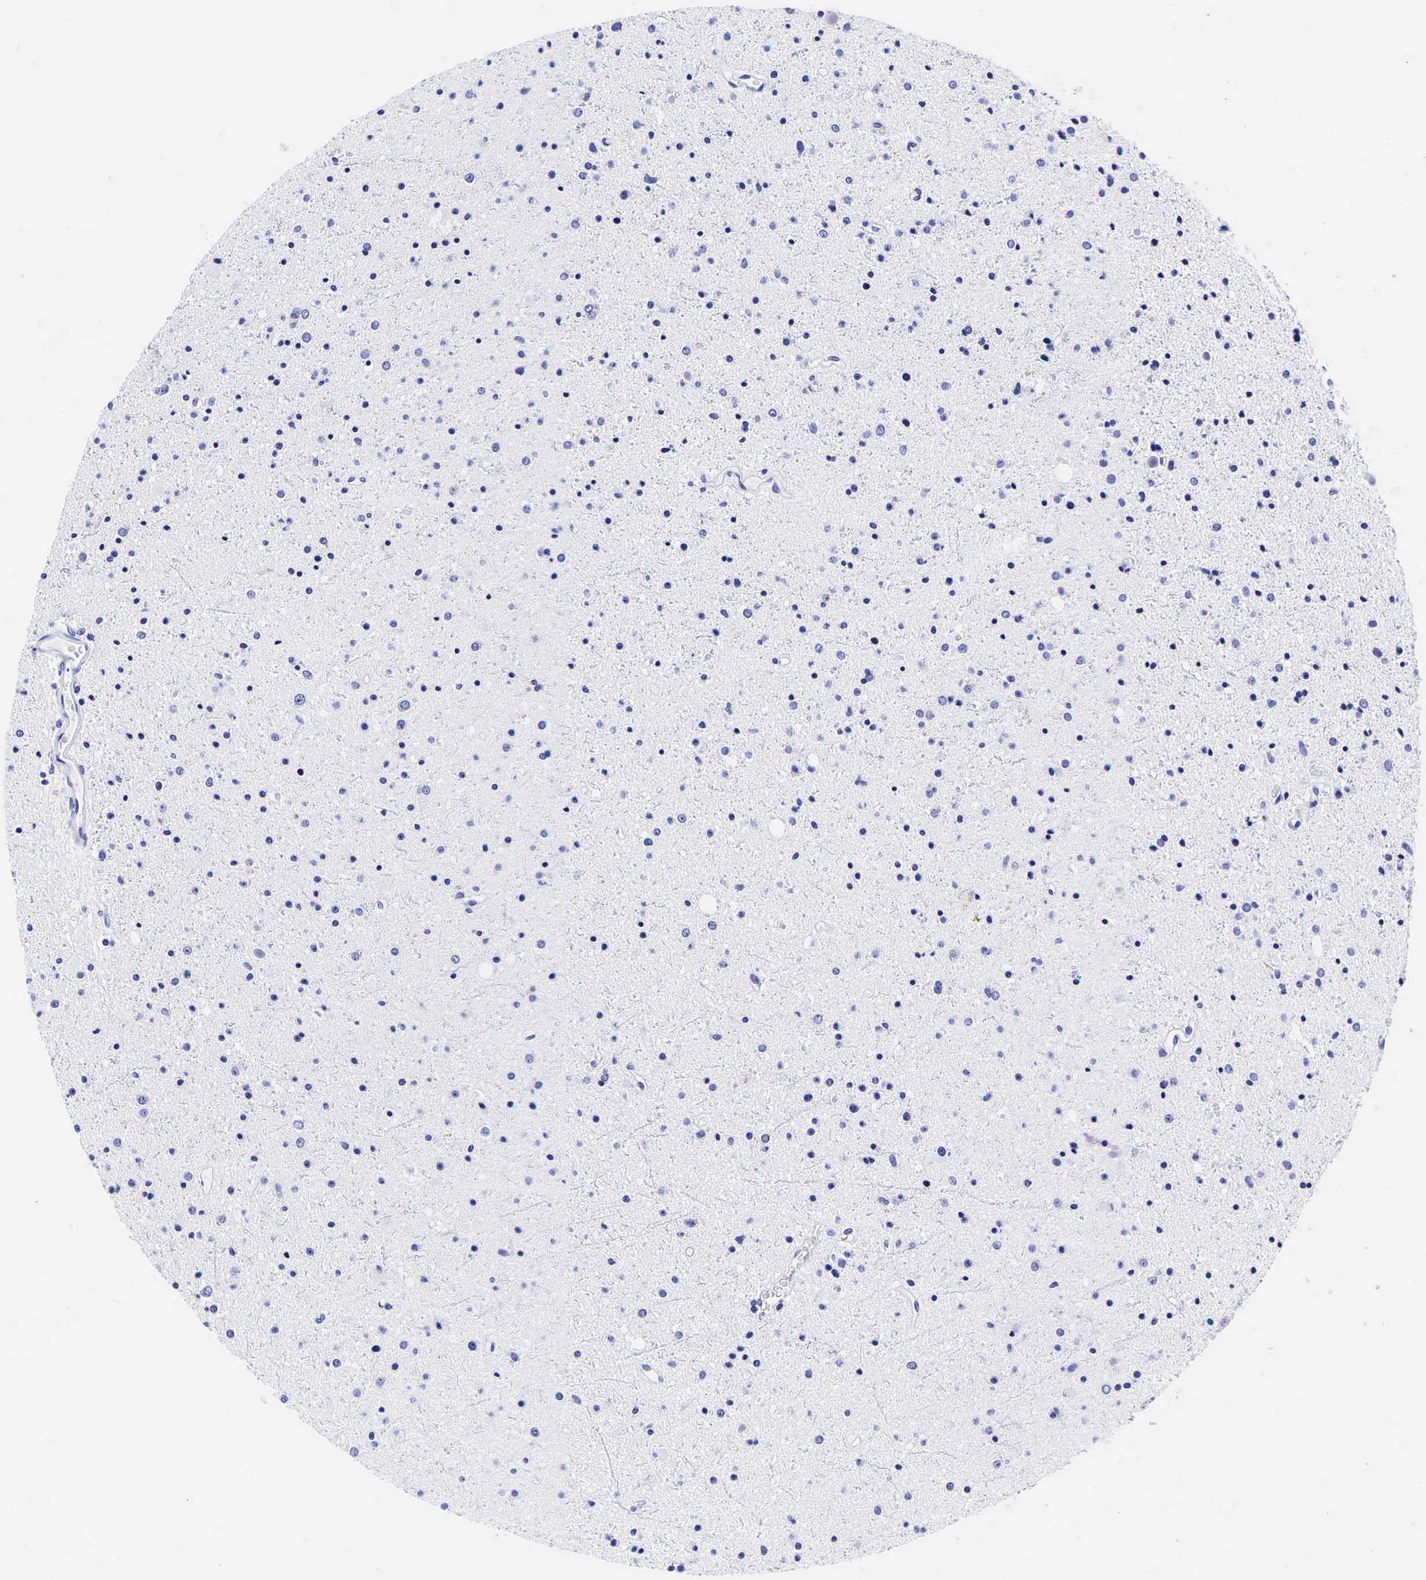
{"staining": {"intensity": "negative", "quantity": "none", "location": "none"}, "tissue": "glioma", "cell_type": "Tumor cells", "image_type": "cancer", "snomed": [{"axis": "morphology", "description": "Glioma, malignant, Low grade"}, {"axis": "topography", "description": "Brain"}], "caption": "Human malignant glioma (low-grade) stained for a protein using immunohistochemistry demonstrates no staining in tumor cells.", "gene": "GCG", "patient": {"sex": "female", "age": 46}}